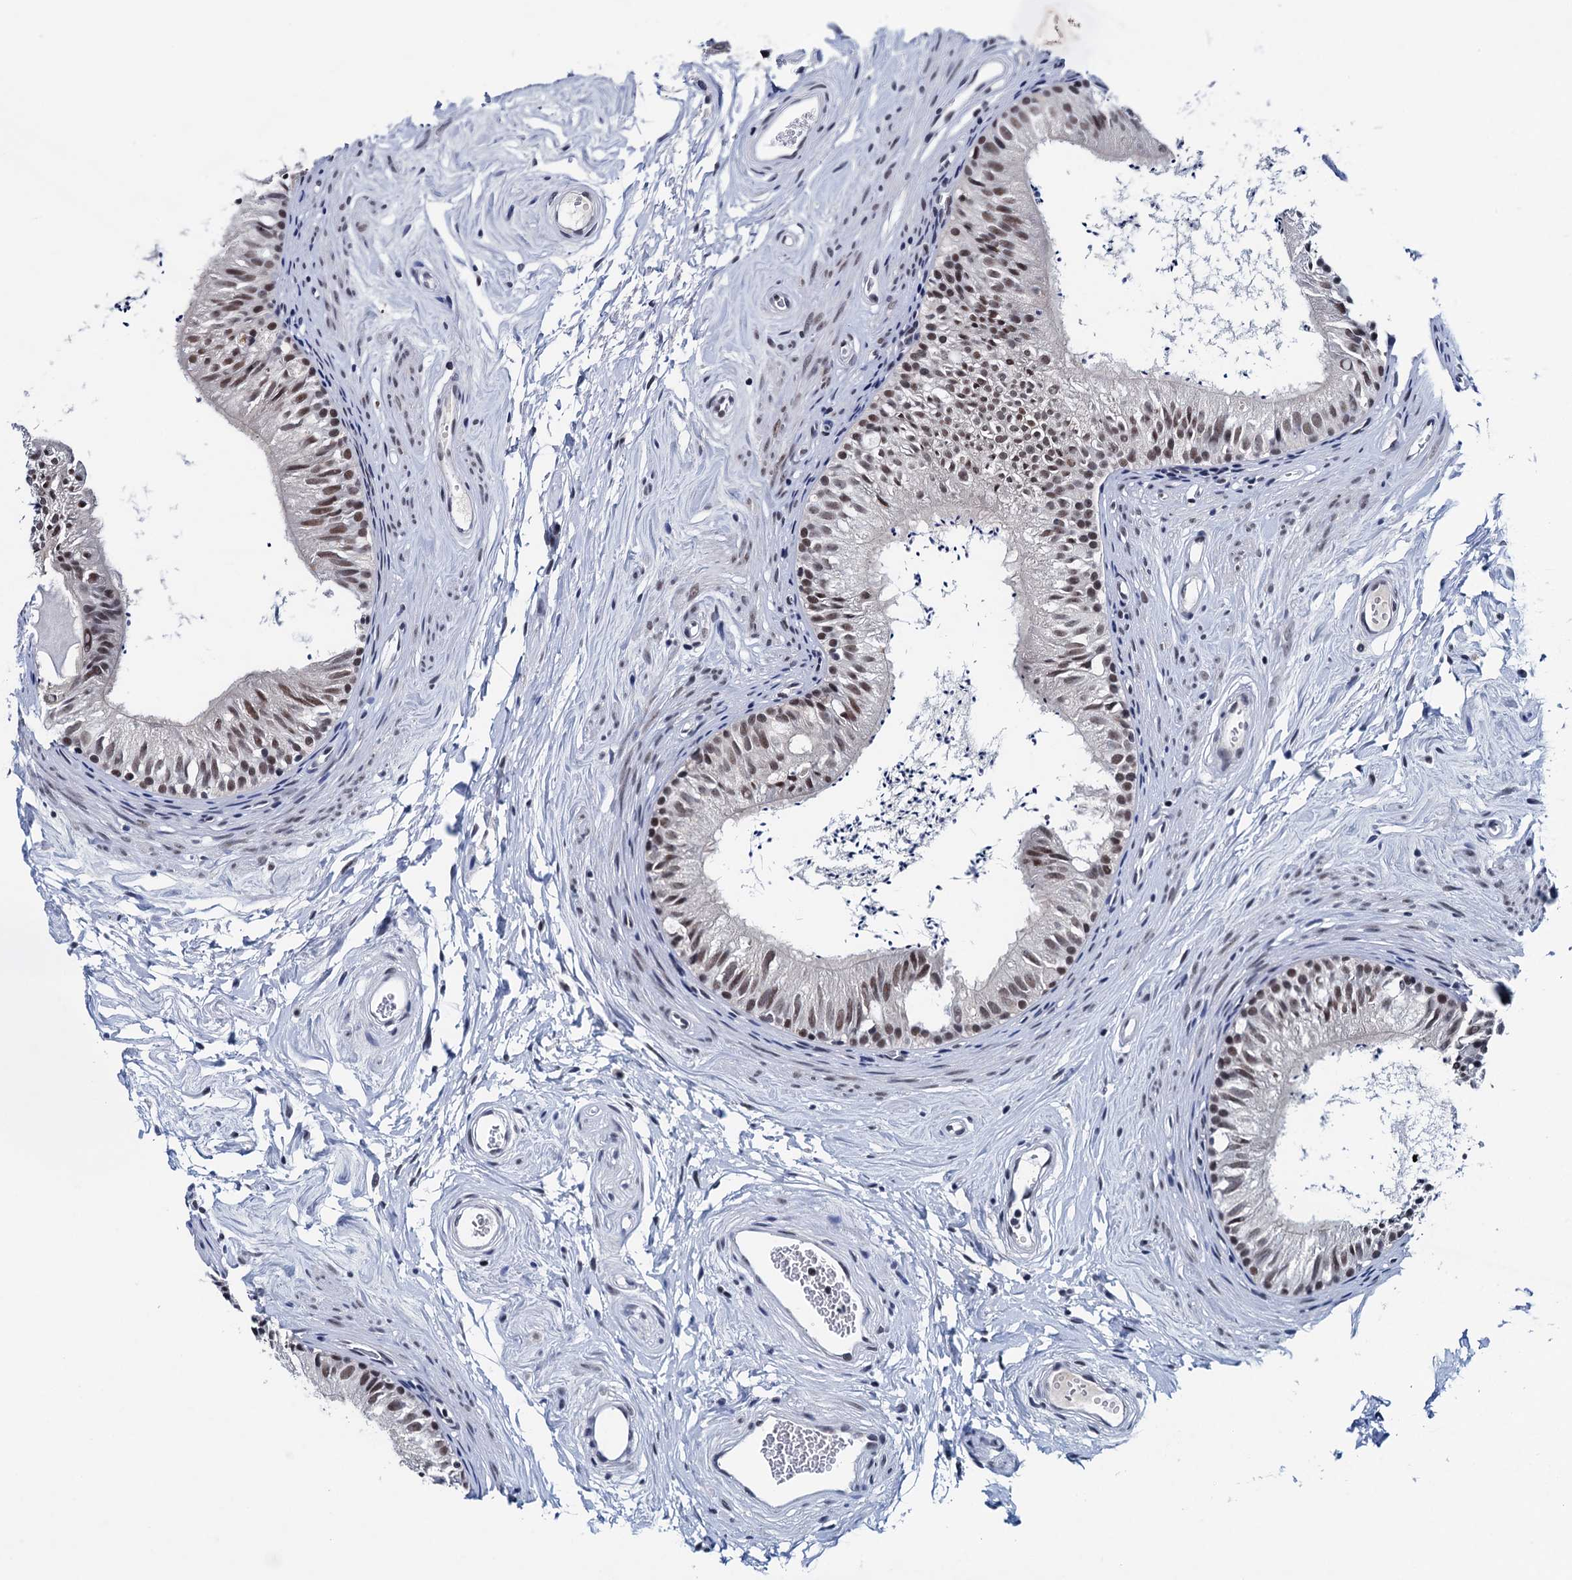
{"staining": {"intensity": "moderate", "quantity": ">75%", "location": "nuclear"}, "tissue": "epididymis", "cell_type": "Glandular cells", "image_type": "normal", "snomed": [{"axis": "morphology", "description": "Normal tissue, NOS"}, {"axis": "topography", "description": "Epididymis"}], "caption": "DAB immunohistochemical staining of benign human epididymis reveals moderate nuclear protein positivity in approximately >75% of glandular cells.", "gene": "FNBP4", "patient": {"sex": "male", "age": 56}}